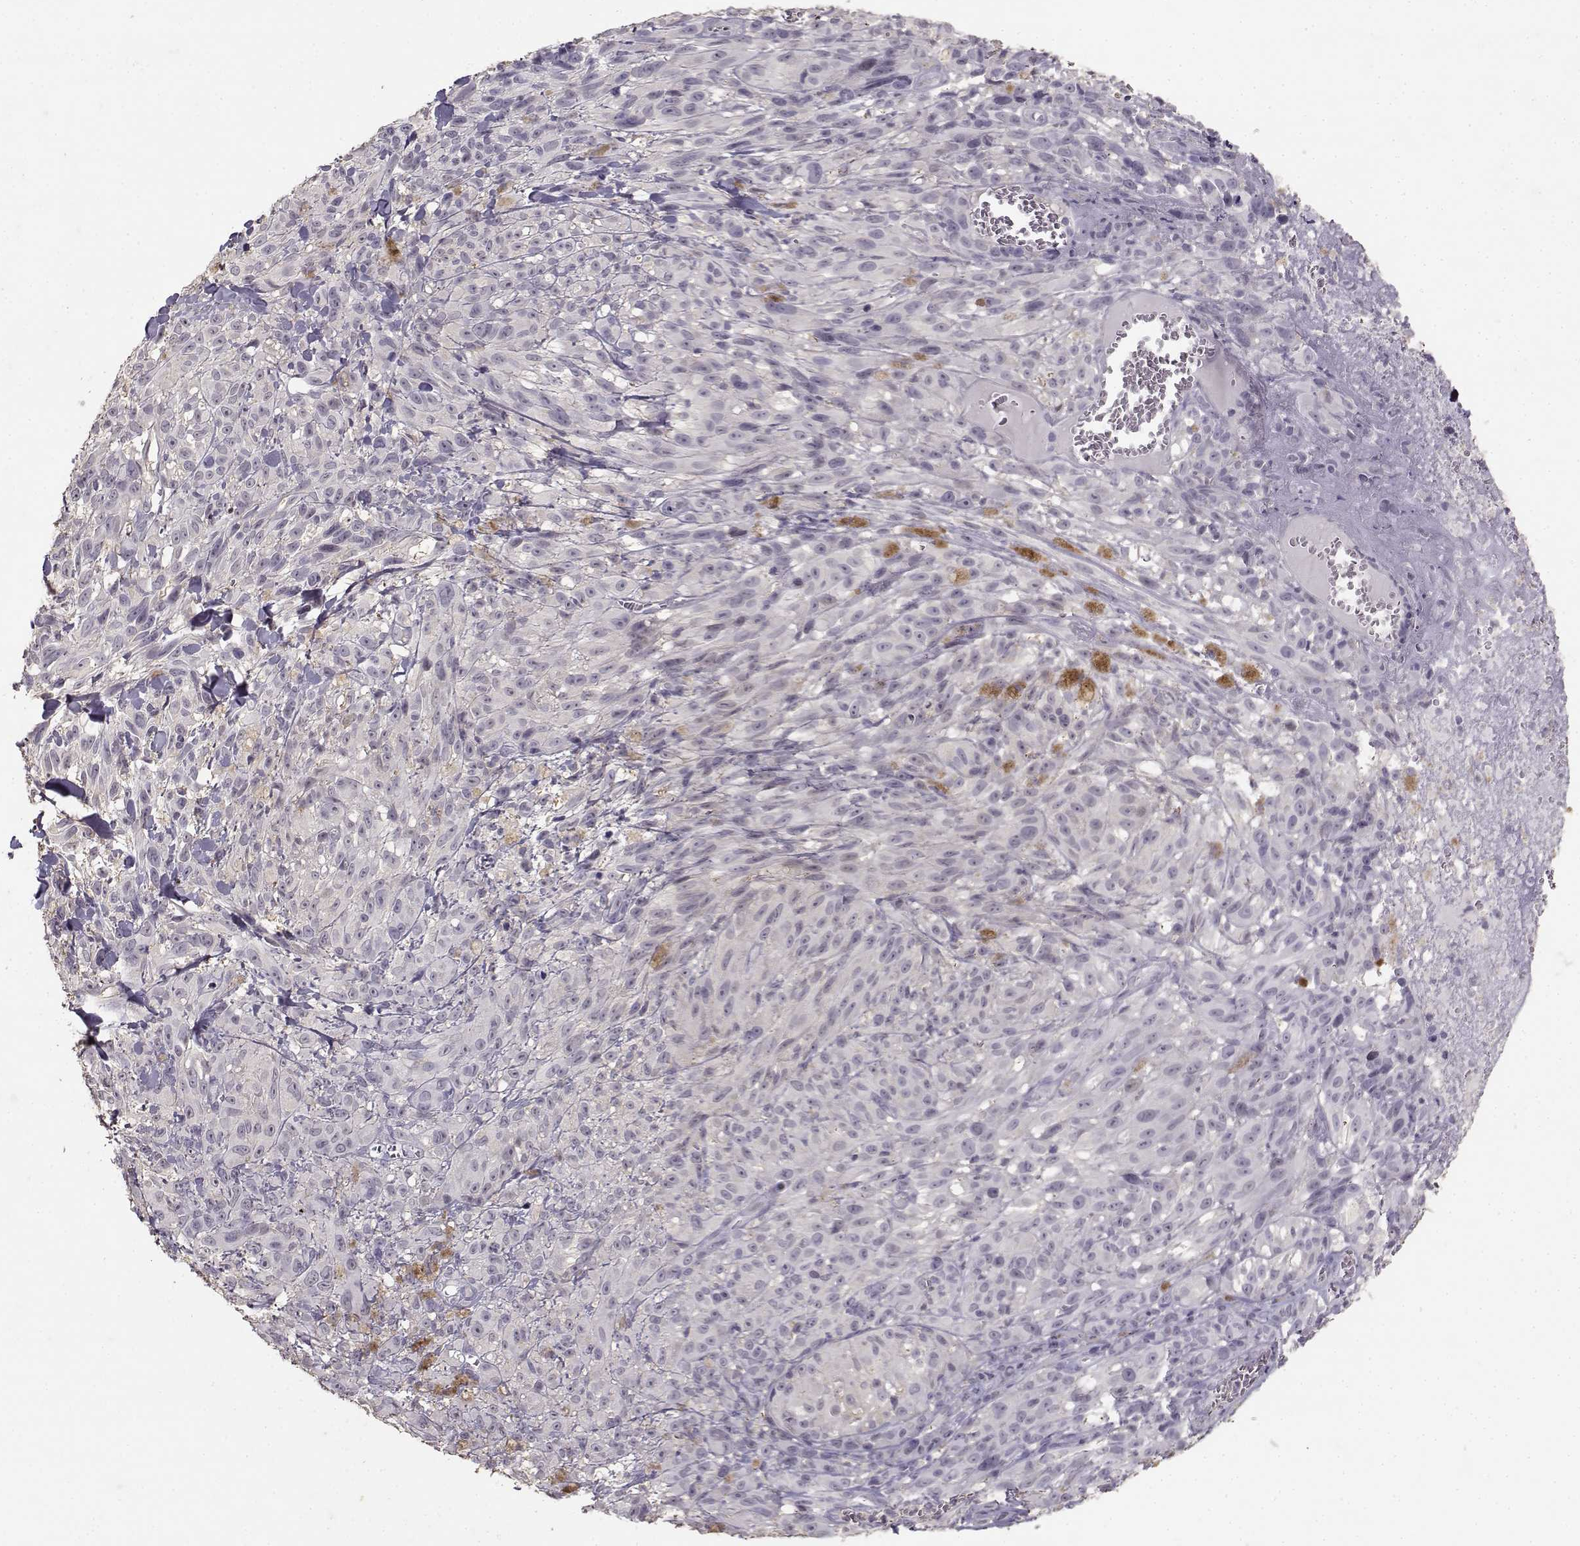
{"staining": {"intensity": "negative", "quantity": "none", "location": "none"}, "tissue": "melanoma", "cell_type": "Tumor cells", "image_type": "cancer", "snomed": [{"axis": "morphology", "description": "Malignant melanoma, NOS"}, {"axis": "topography", "description": "Skin"}], "caption": "IHC photomicrograph of human malignant melanoma stained for a protein (brown), which demonstrates no positivity in tumor cells. (DAB (3,3'-diaminobenzidine) immunohistochemistry (IHC) with hematoxylin counter stain).", "gene": "UROC1", "patient": {"sex": "male", "age": 83}}